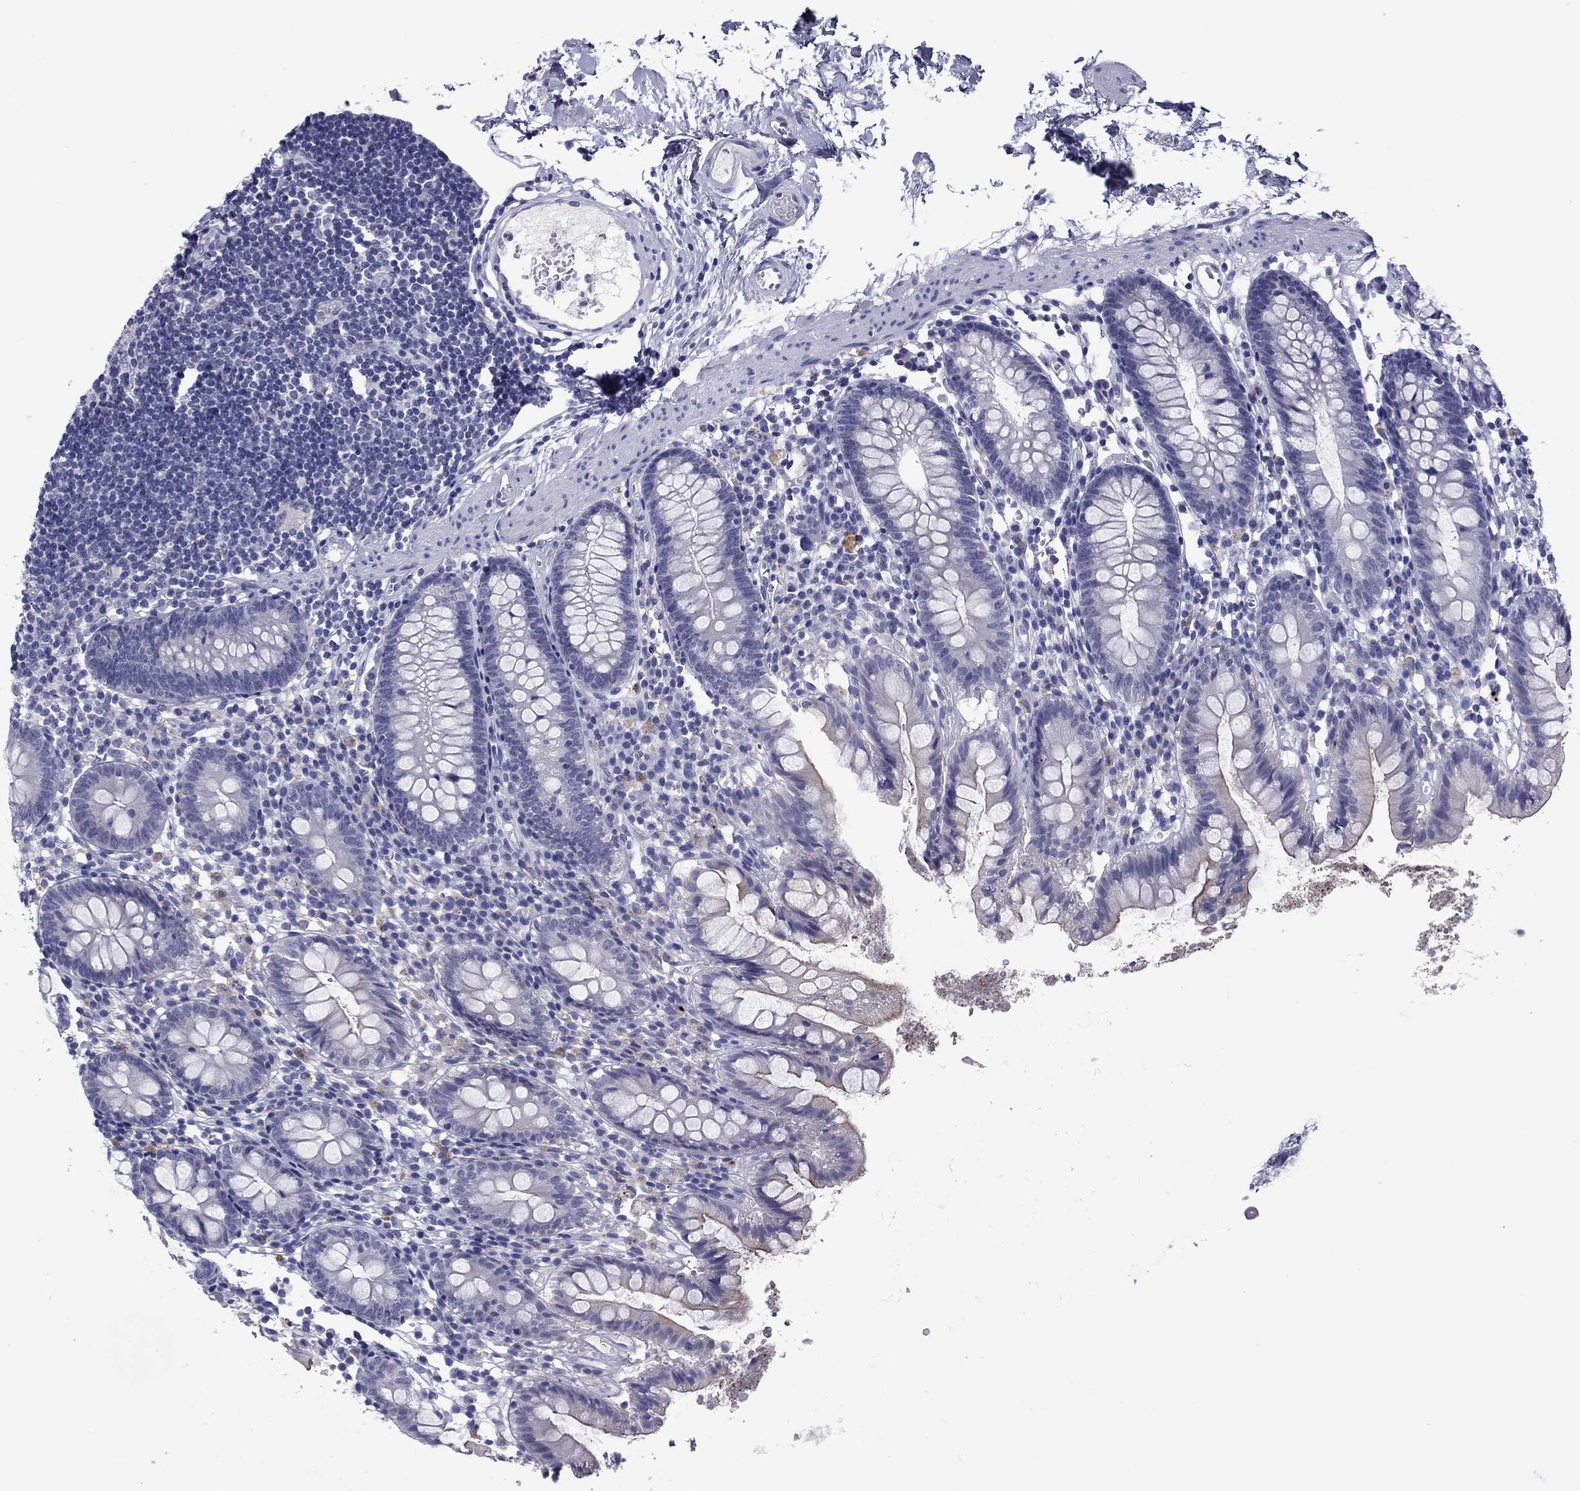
{"staining": {"intensity": "negative", "quantity": "none", "location": "none"}, "tissue": "small intestine", "cell_type": "Glandular cells", "image_type": "normal", "snomed": [{"axis": "morphology", "description": "Normal tissue, NOS"}, {"axis": "topography", "description": "Small intestine"}], "caption": "High power microscopy micrograph of an immunohistochemistry (IHC) histopathology image of benign small intestine, revealing no significant positivity in glandular cells.", "gene": "TCFL5", "patient": {"sex": "female", "age": 90}}